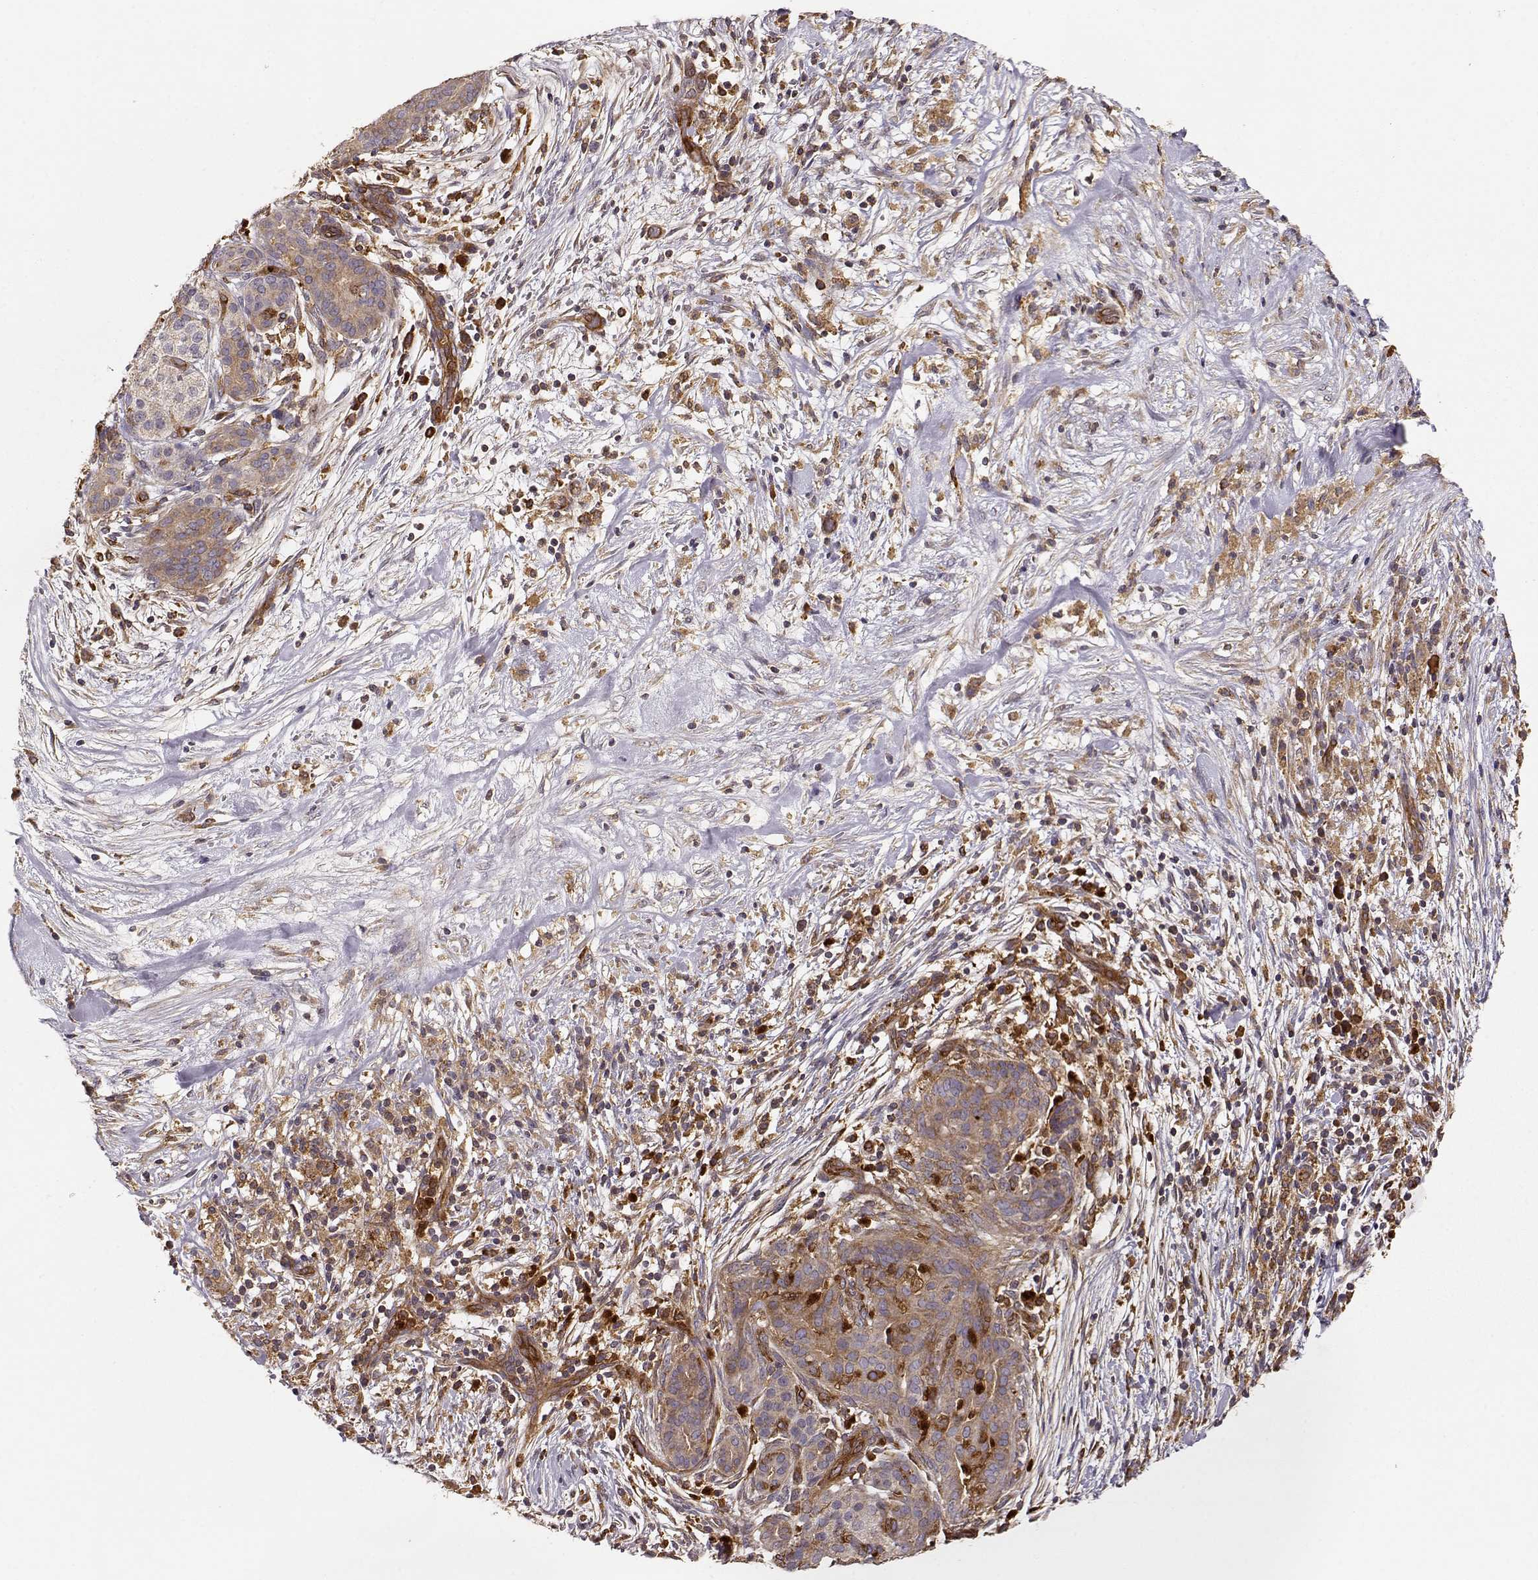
{"staining": {"intensity": "moderate", "quantity": ">75%", "location": "cytoplasmic/membranous"}, "tissue": "pancreatic cancer", "cell_type": "Tumor cells", "image_type": "cancer", "snomed": [{"axis": "morphology", "description": "Adenocarcinoma, NOS"}, {"axis": "topography", "description": "Pancreas"}], "caption": "Protein staining by immunohistochemistry (IHC) demonstrates moderate cytoplasmic/membranous positivity in approximately >75% of tumor cells in pancreatic cancer.", "gene": "ARHGEF2", "patient": {"sex": "male", "age": 44}}